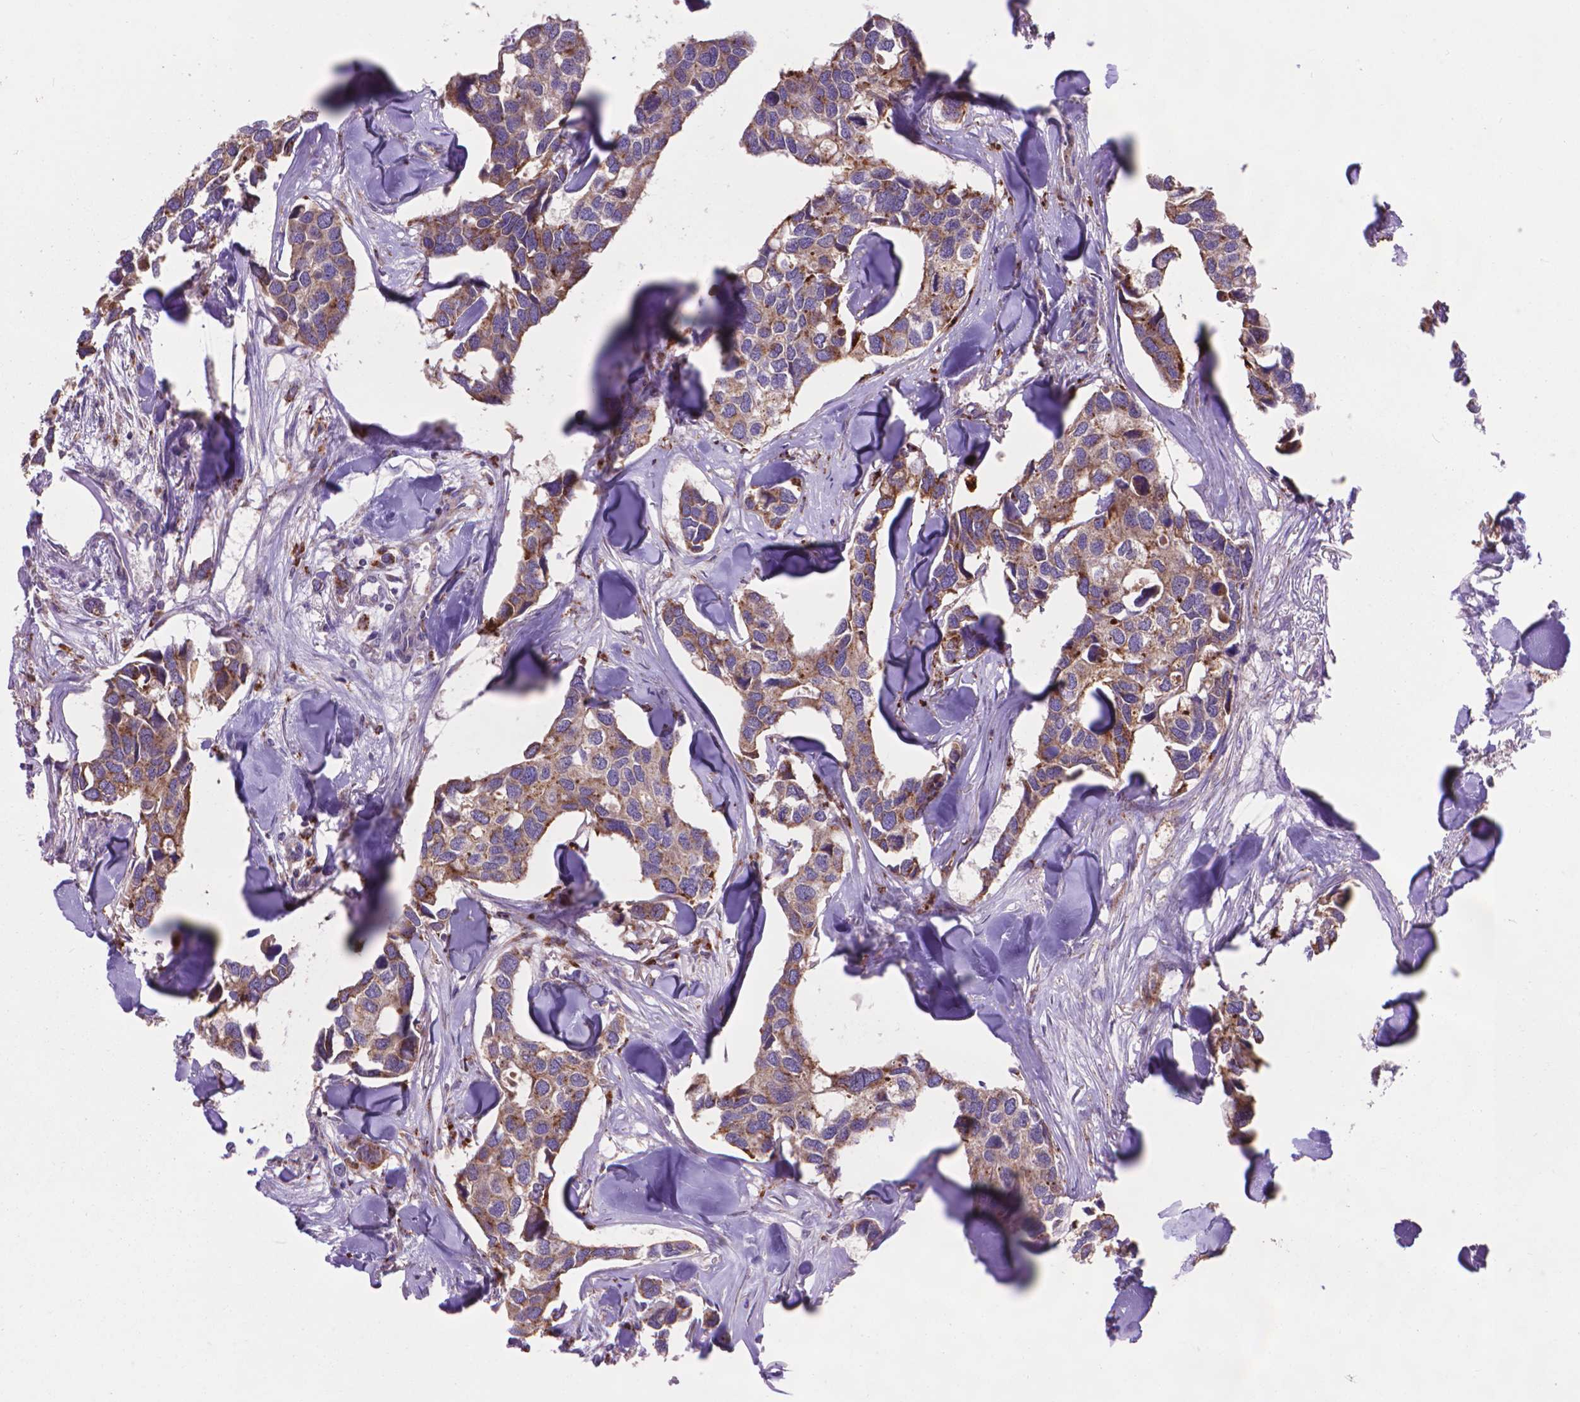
{"staining": {"intensity": "moderate", "quantity": ">75%", "location": "cytoplasmic/membranous"}, "tissue": "breast cancer", "cell_type": "Tumor cells", "image_type": "cancer", "snomed": [{"axis": "morphology", "description": "Duct carcinoma"}, {"axis": "topography", "description": "Breast"}], "caption": "Breast intraductal carcinoma was stained to show a protein in brown. There is medium levels of moderate cytoplasmic/membranous positivity in approximately >75% of tumor cells. The protein of interest is shown in brown color, while the nuclei are stained blue.", "gene": "GLB1", "patient": {"sex": "female", "age": 83}}